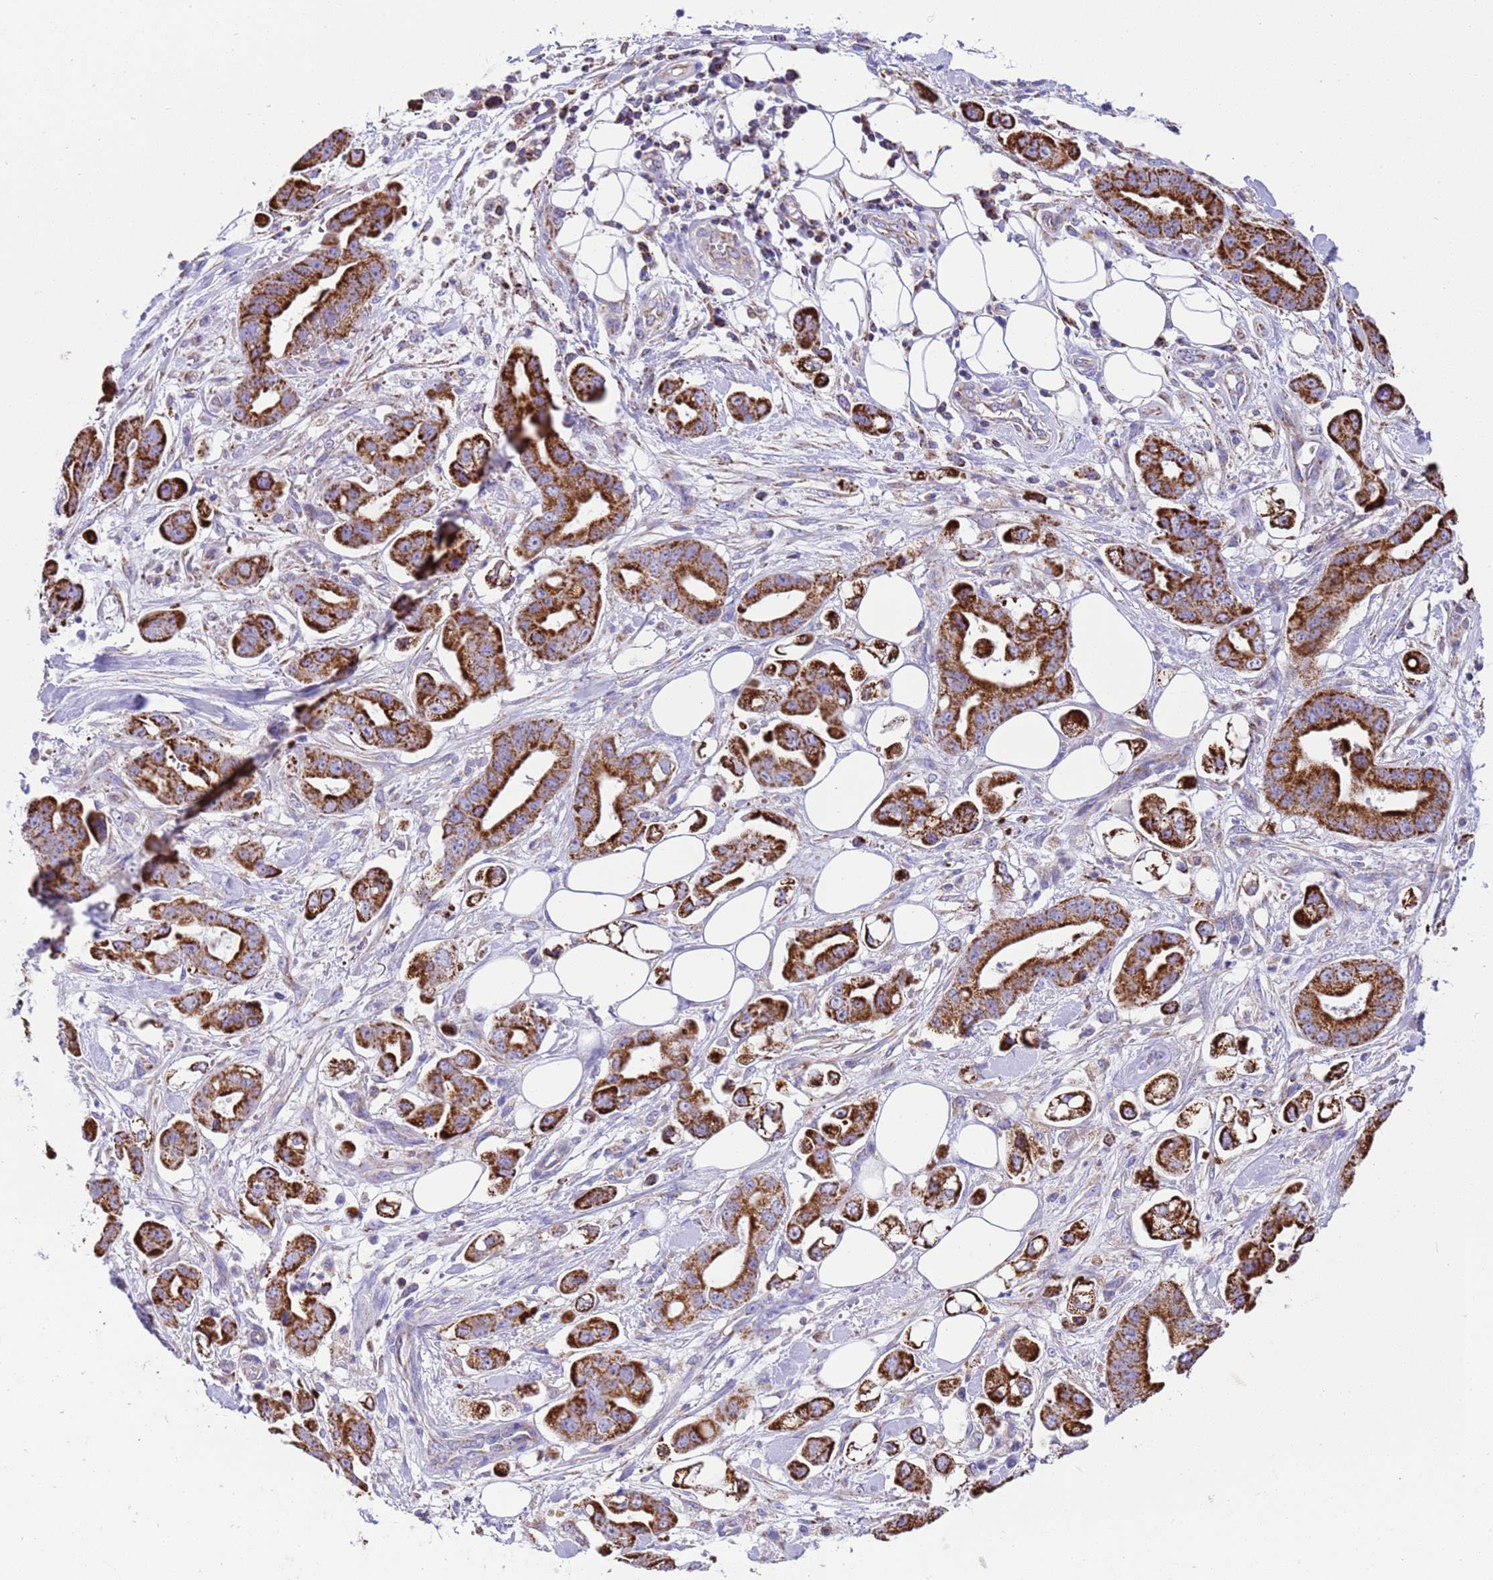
{"staining": {"intensity": "strong", "quantity": ">75%", "location": "cytoplasmic/membranous"}, "tissue": "stomach cancer", "cell_type": "Tumor cells", "image_type": "cancer", "snomed": [{"axis": "morphology", "description": "Adenocarcinoma, NOS"}, {"axis": "topography", "description": "Stomach"}], "caption": "Immunohistochemical staining of human stomach cancer exhibits high levels of strong cytoplasmic/membranous expression in about >75% of tumor cells. Ihc stains the protein in brown and the nuclei are stained blue.", "gene": "RNF165", "patient": {"sex": "male", "age": 62}}